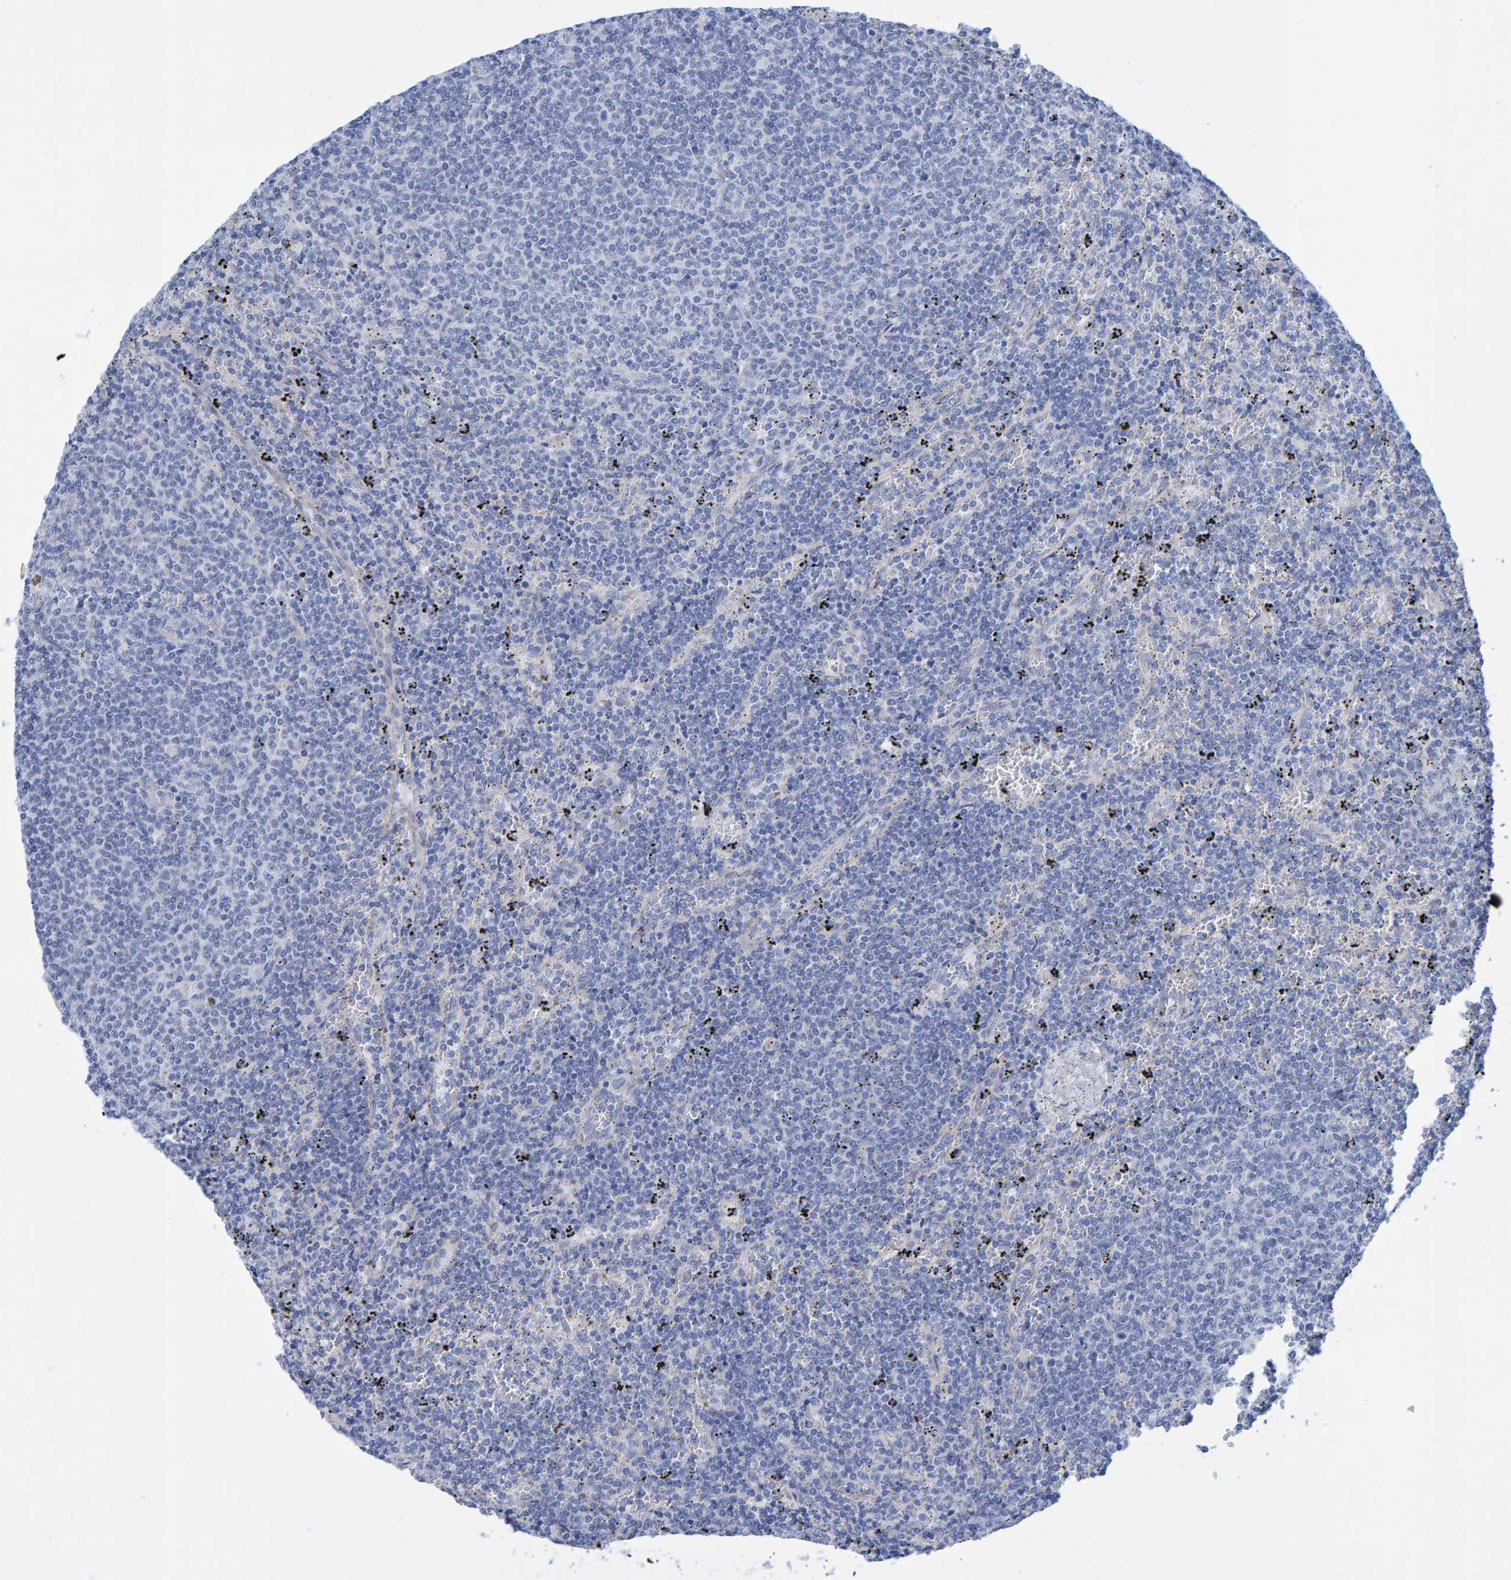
{"staining": {"intensity": "negative", "quantity": "none", "location": "none"}, "tissue": "lymphoma", "cell_type": "Tumor cells", "image_type": "cancer", "snomed": [{"axis": "morphology", "description": "Malignant lymphoma, non-Hodgkin's type, Low grade"}, {"axis": "topography", "description": "Spleen"}], "caption": "IHC photomicrograph of human low-grade malignant lymphoma, non-Hodgkin's type stained for a protein (brown), which exhibits no positivity in tumor cells. (DAB immunohistochemistry (IHC), high magnification).", "gene": "JAKMIP3", "patient": {"sex": "female", "age": 50}}